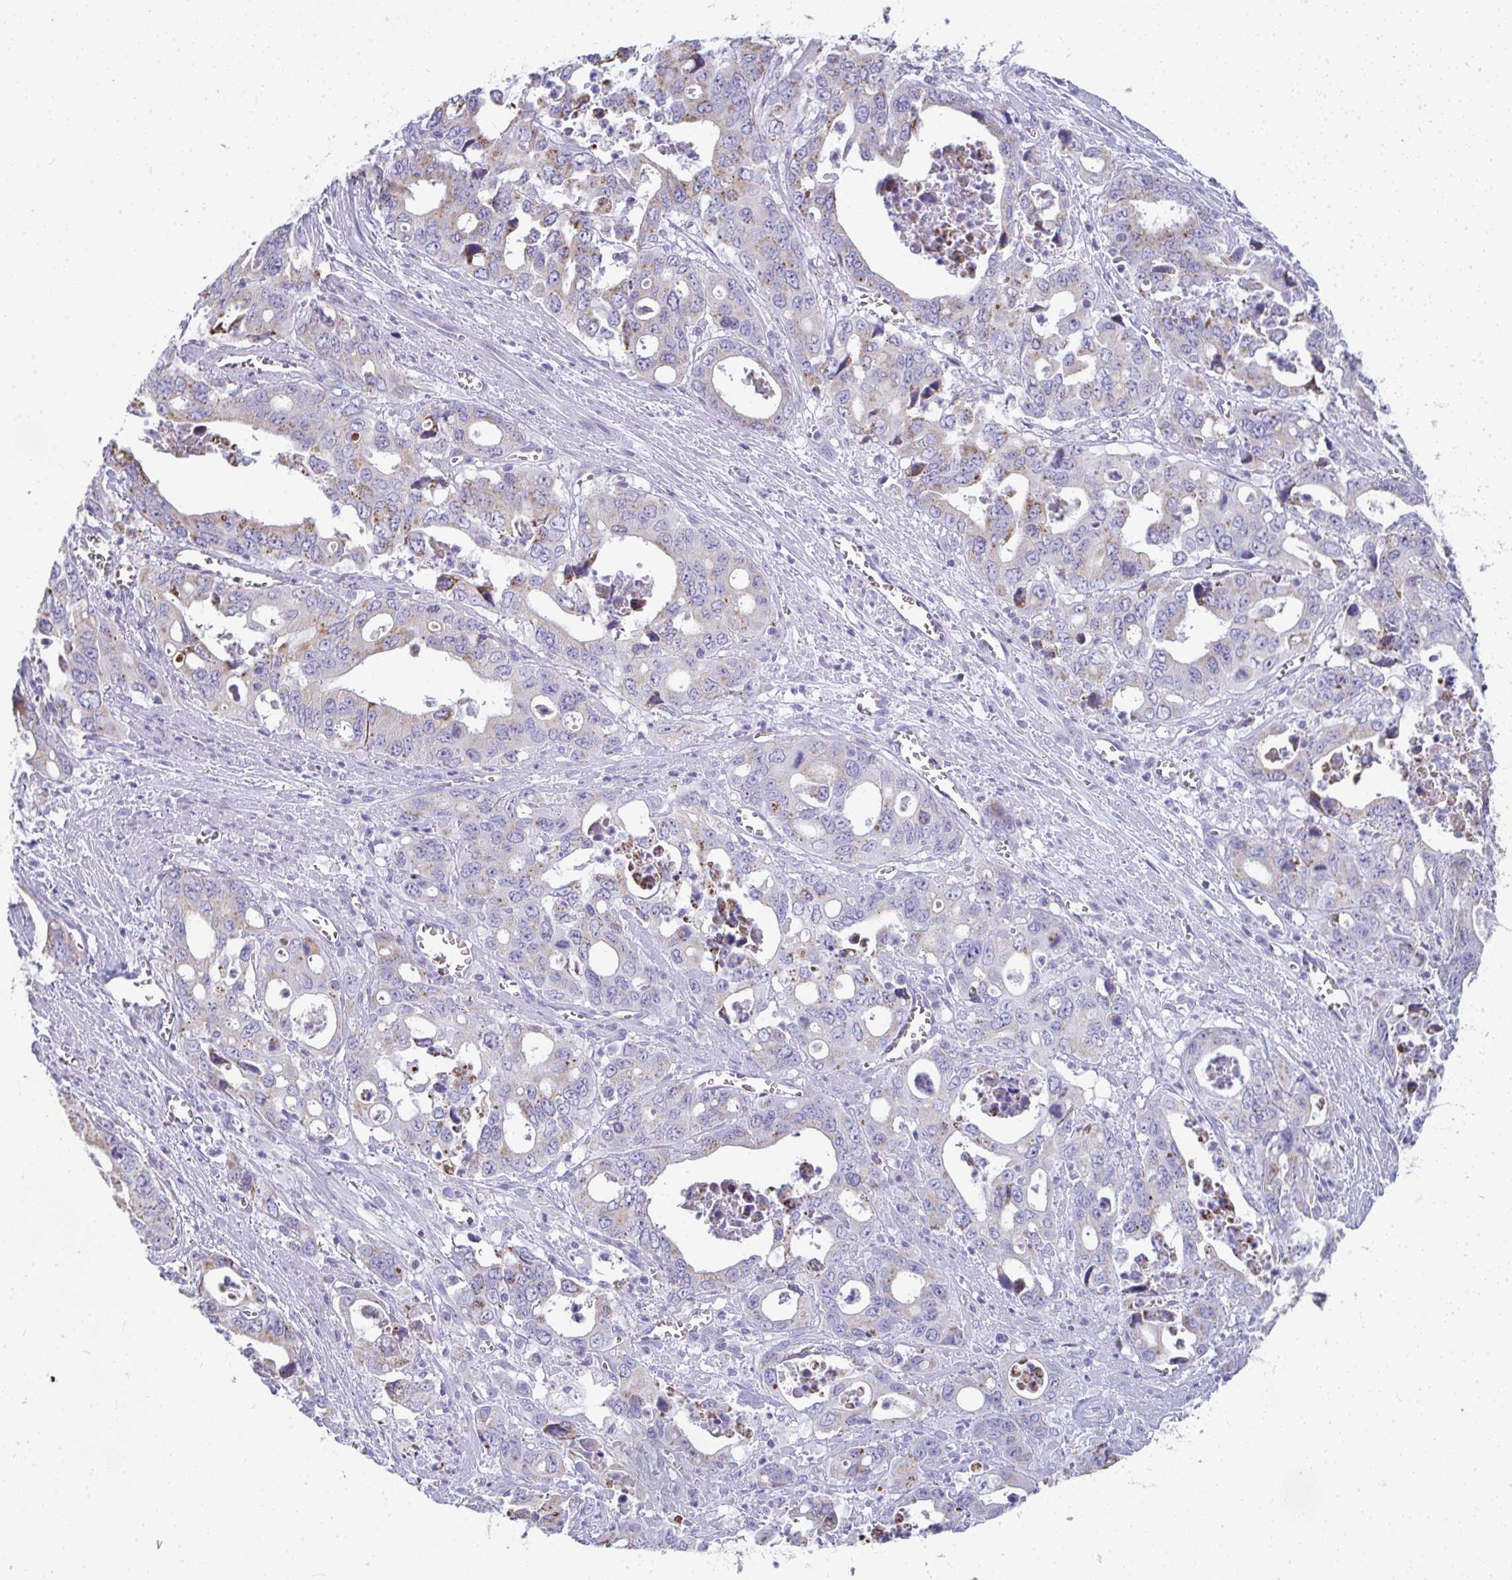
{"staining": {"intensity": "weak", "quantity": "25%-75%", "location": "cytoplasmic/membranous"}, "tissue": "stomach cancer", "cell_type": "Tumor cells", "image_type": "cancer", "snomed": [{"axis": "morphology", "description": "Adenocarcinoma, NOS"}, {"axis": "topography", "description": "Stomach, upper"}], "caption": "Immunohistochemical staining of human stomach adenocarcinoma shows weak cytoplasmic/membranous protein staining in approximately 25%-75% of tumor cells.", "gene": "SLC6A1", "patient": {"sex": "male", "age": 74}}